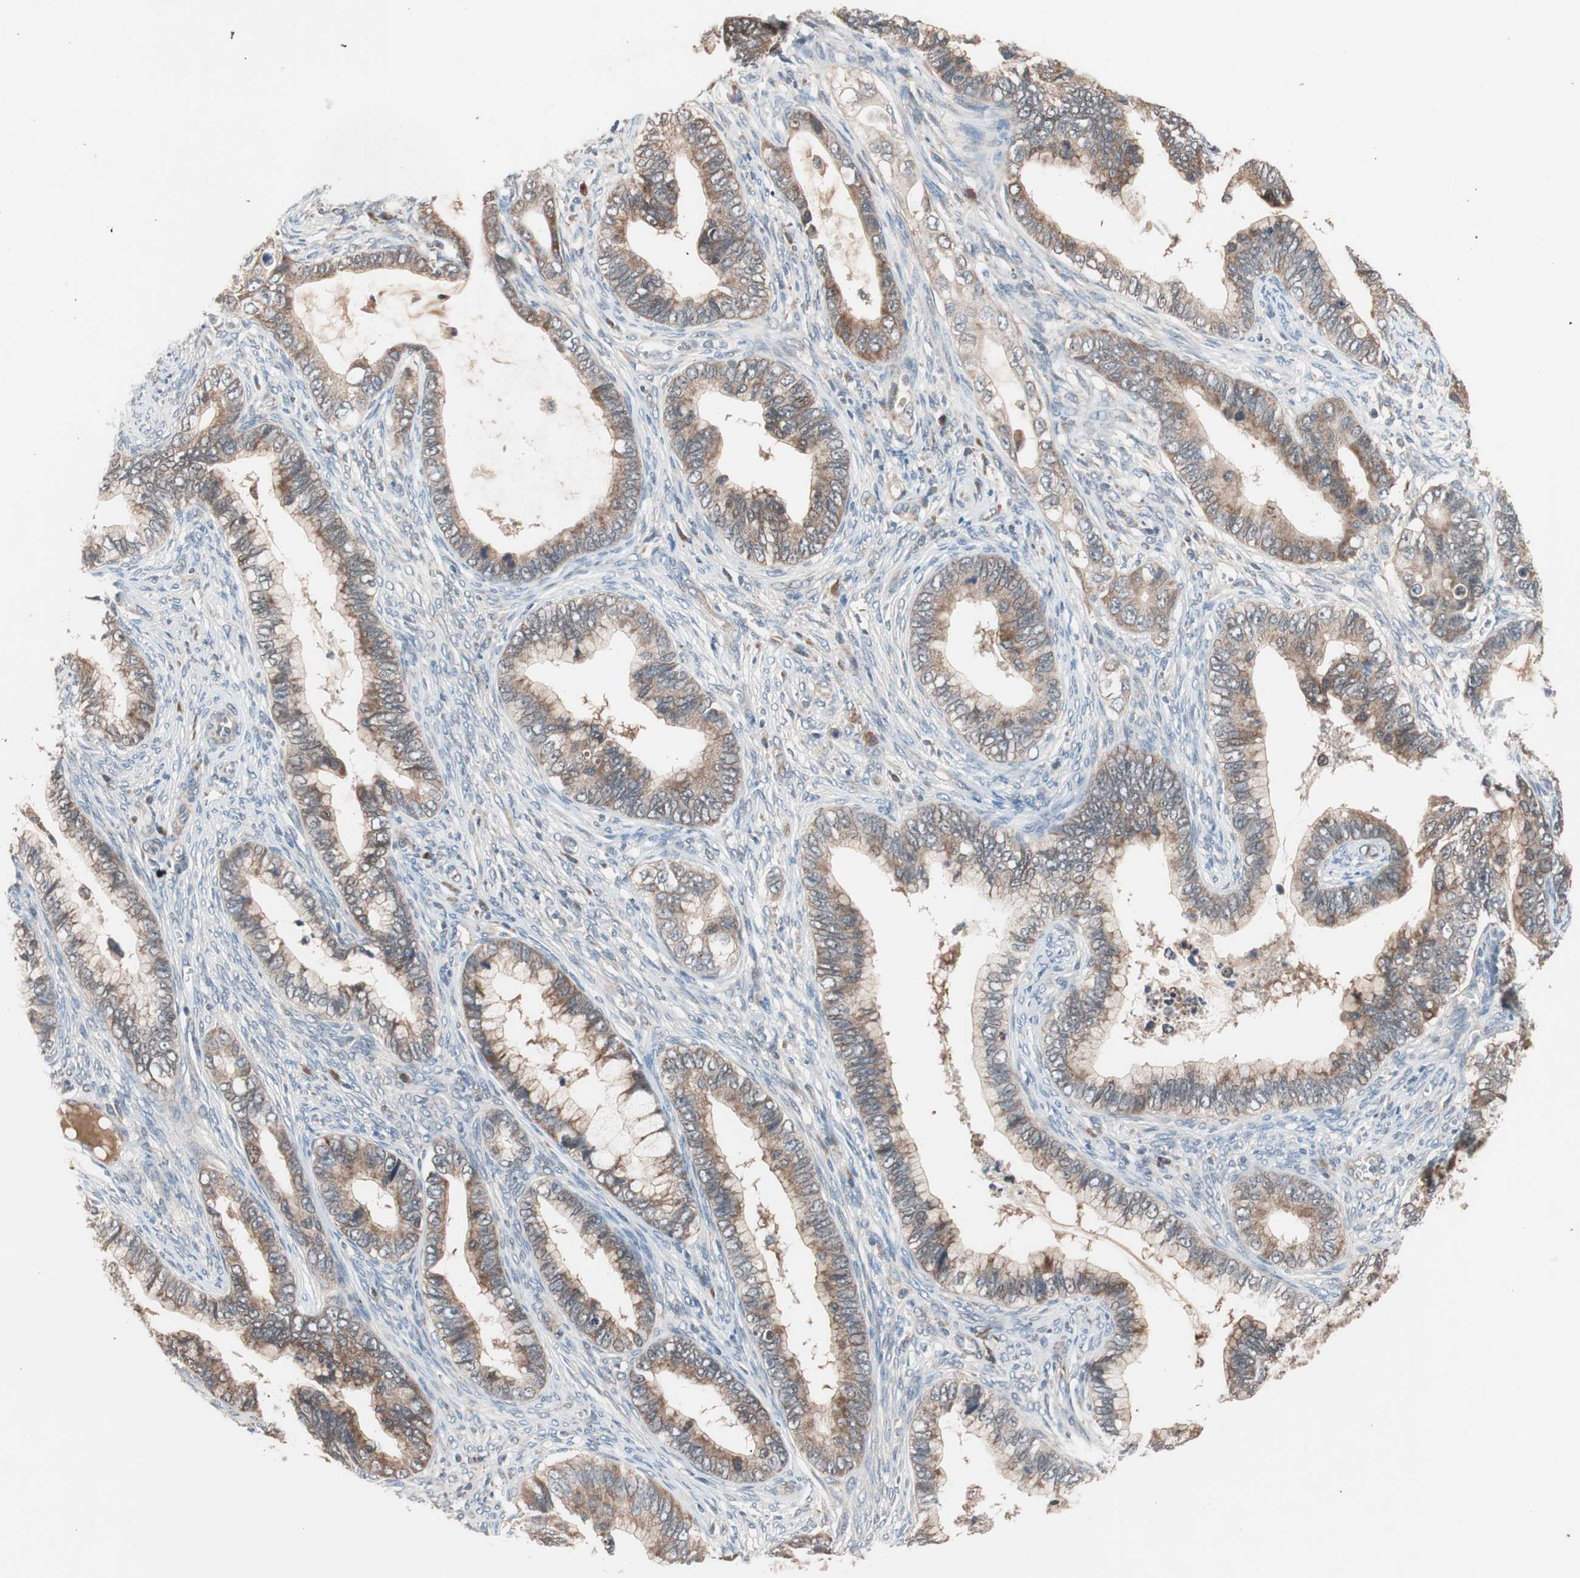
{"staining": {"intensity": "moderate", "quantity": ">75%", "location": "cytoplasmic/membranous"}, "tissue": "cervical cancer", "cell_type": "Tumor cells", "image_type": "cancer", "snomed": [{"axis": "morphology", "description": "Adenocarcinoma, NOS"}, {"axis": "topography", "description": "Cervix"}], "caption": "Immunohistochemistry image of cervical adenocarcinoma stained for a protein (brown), which reveals medium levels of moderate cytoplasmic/membranous expression in about >75% of tumor cells.", "gene": "HMBS", "patient": {"sex": "female", "age": 44}}